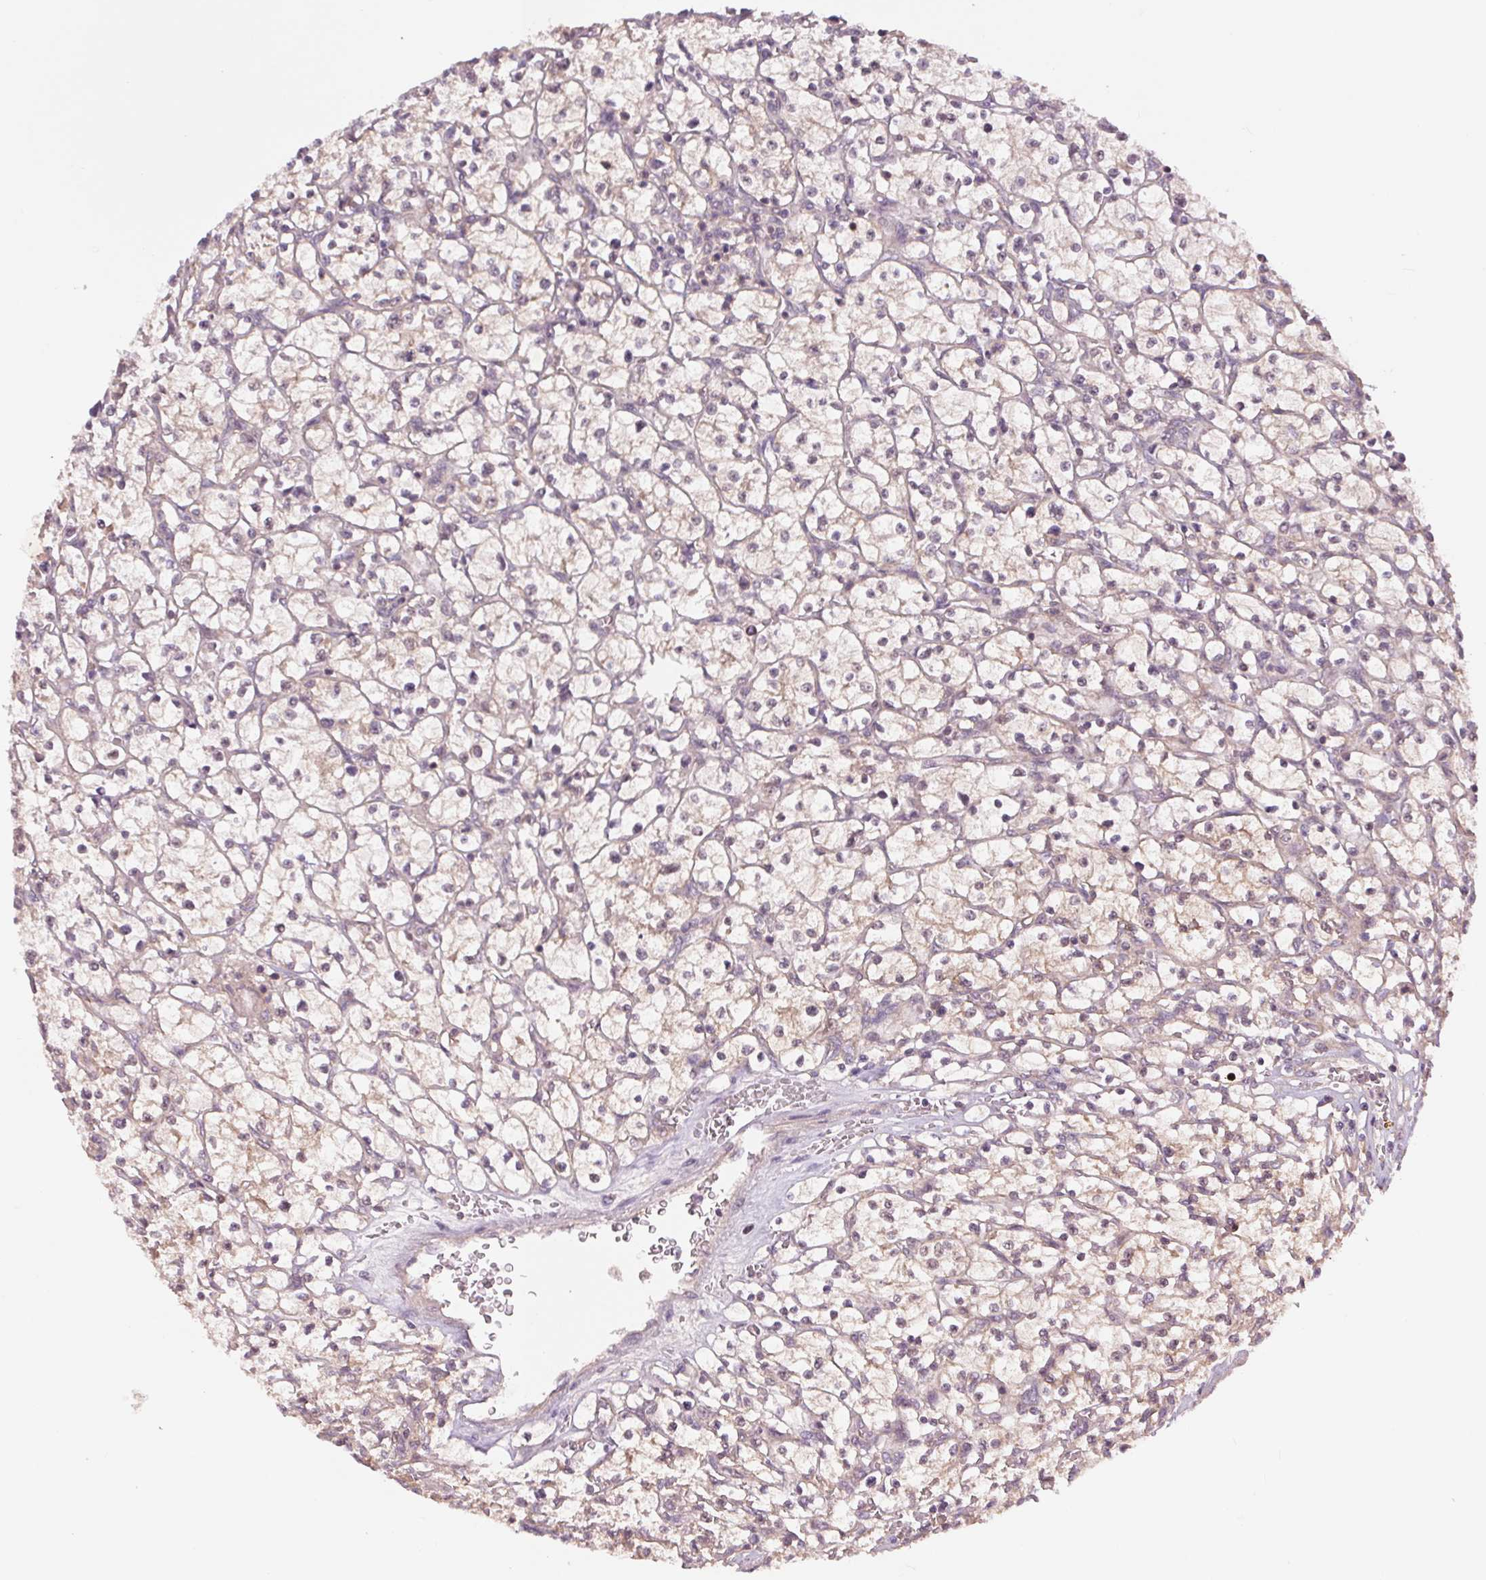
{"staining": {"intensity": "weak", "quantity": "<25%", "location": "cytoplasmic/membranous"}, "tissue": "renal cancer", "cell_type": "Tumor cells", "image_type": "cancer", "snomed": [{"axis": "morphology", "description": "Adenocarcinoma, NOS"}, {"axis": "topography", "description": "Kidney"}], "caption": "The immunohistochemistry (IHC) histopathology image has no significant staining in tumor cells of renal adenocarcinoma tissue.", "gene": "SH3RF2", "patient": {"sex": "female", "age": 64}}